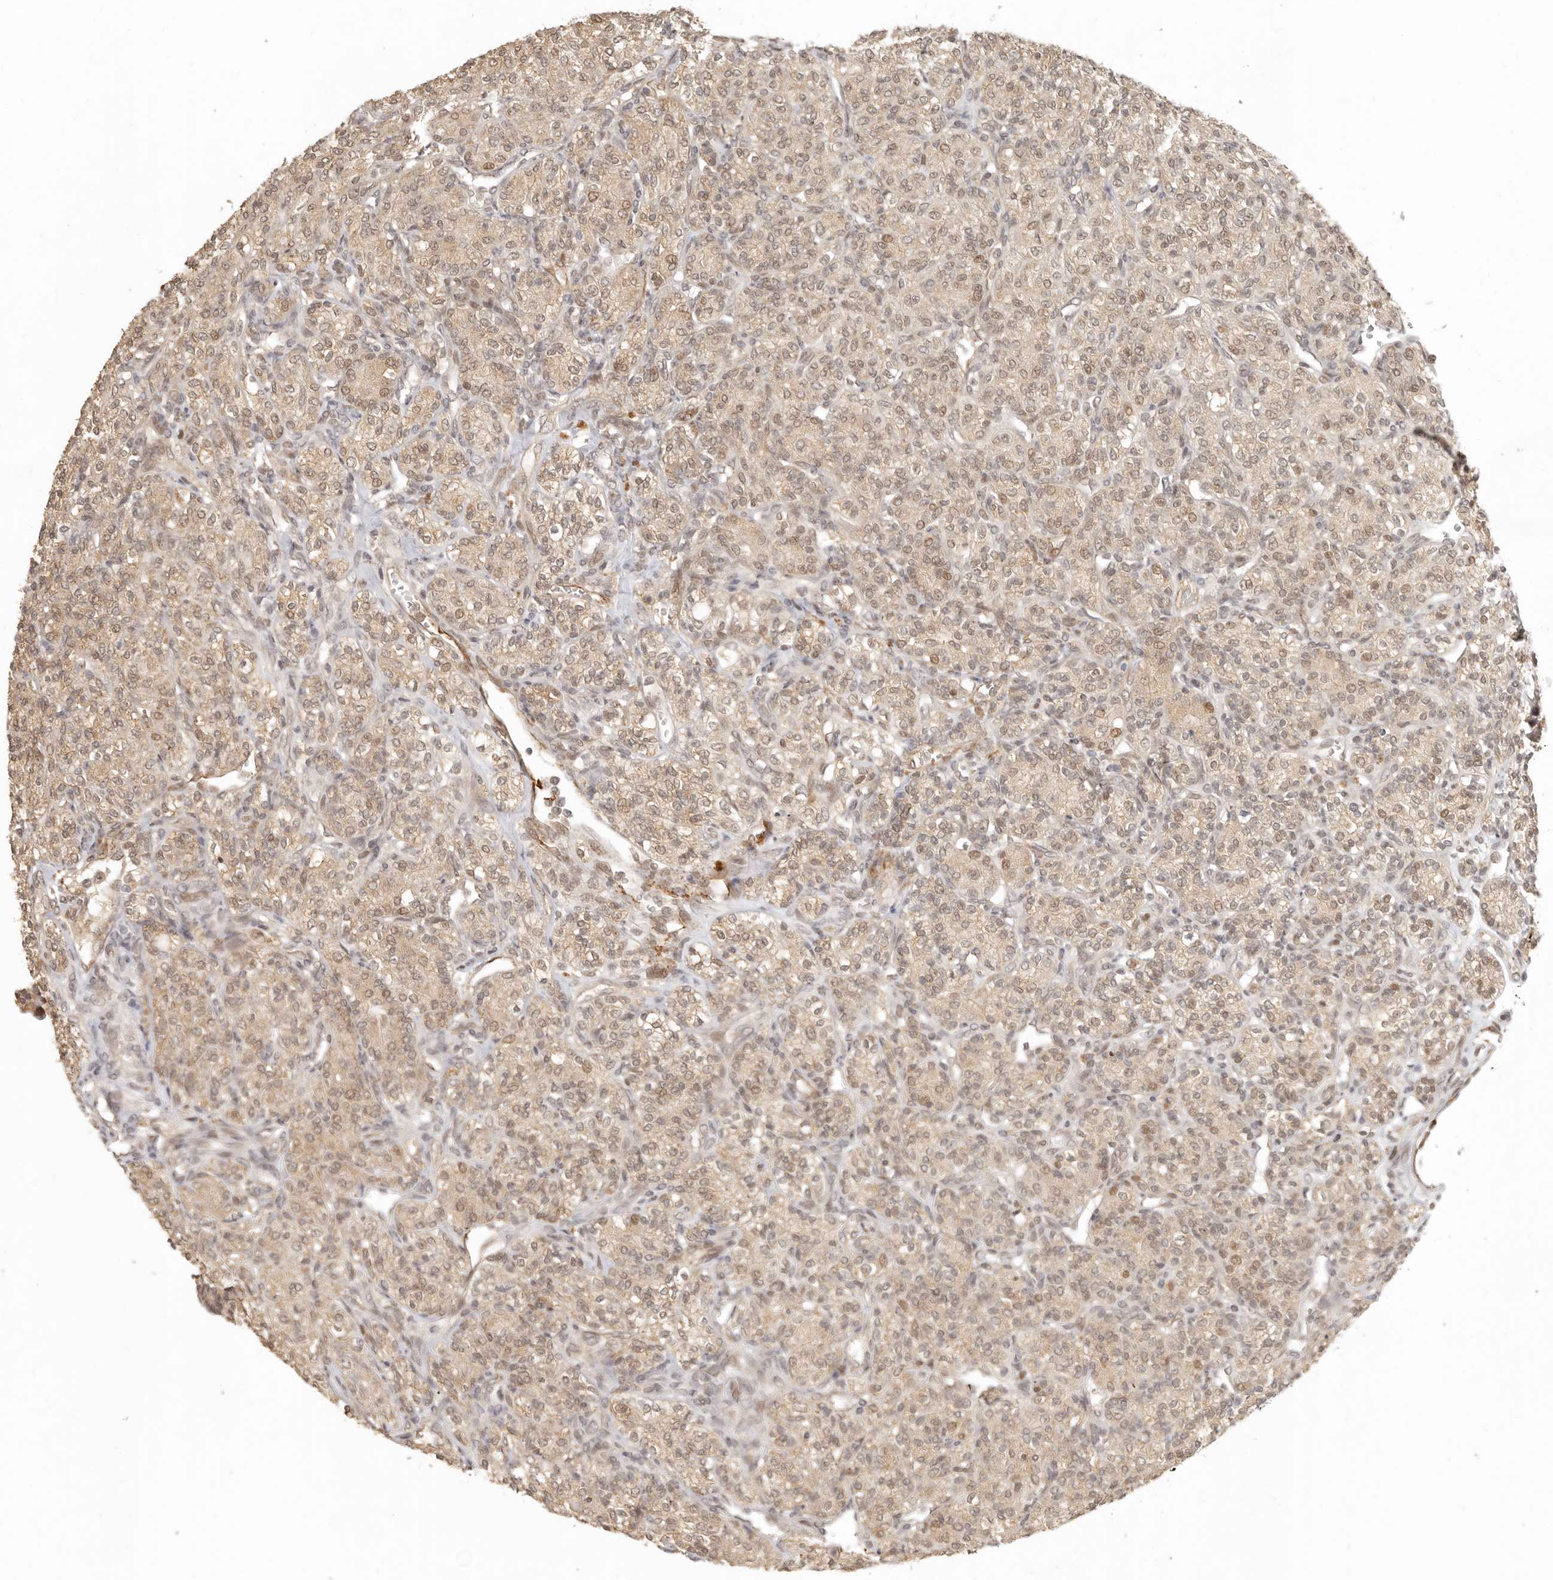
{"staining": {"intensity": "weak", "quantity": ">75%", "location": "cytoplasmic/membranous,nuclear"}, "tissue": "renal cancer", "cell_type": "Tumor cells", "image_type": "cancer", "snomed": [{"axis": "morphology", "description": "Adenocarcinoma, NOS"}, {"axis": "topography", "description": "Kidney"}], "caption": "Immunohistochemical staining of human renal cancer (adenocarcinoma) demonstrates low levels of weak cytoplasmic/membranous and nuclear expression in approximately >75% of tumor cells. Using DAB (3,3'-diaminobenzidine) (brown) and hematoxylin (blue) stains, captured at high magnification using brightfield microscopy.", "gene": "LRRC75A", "patient": {"sex": "male", "age": 77}}